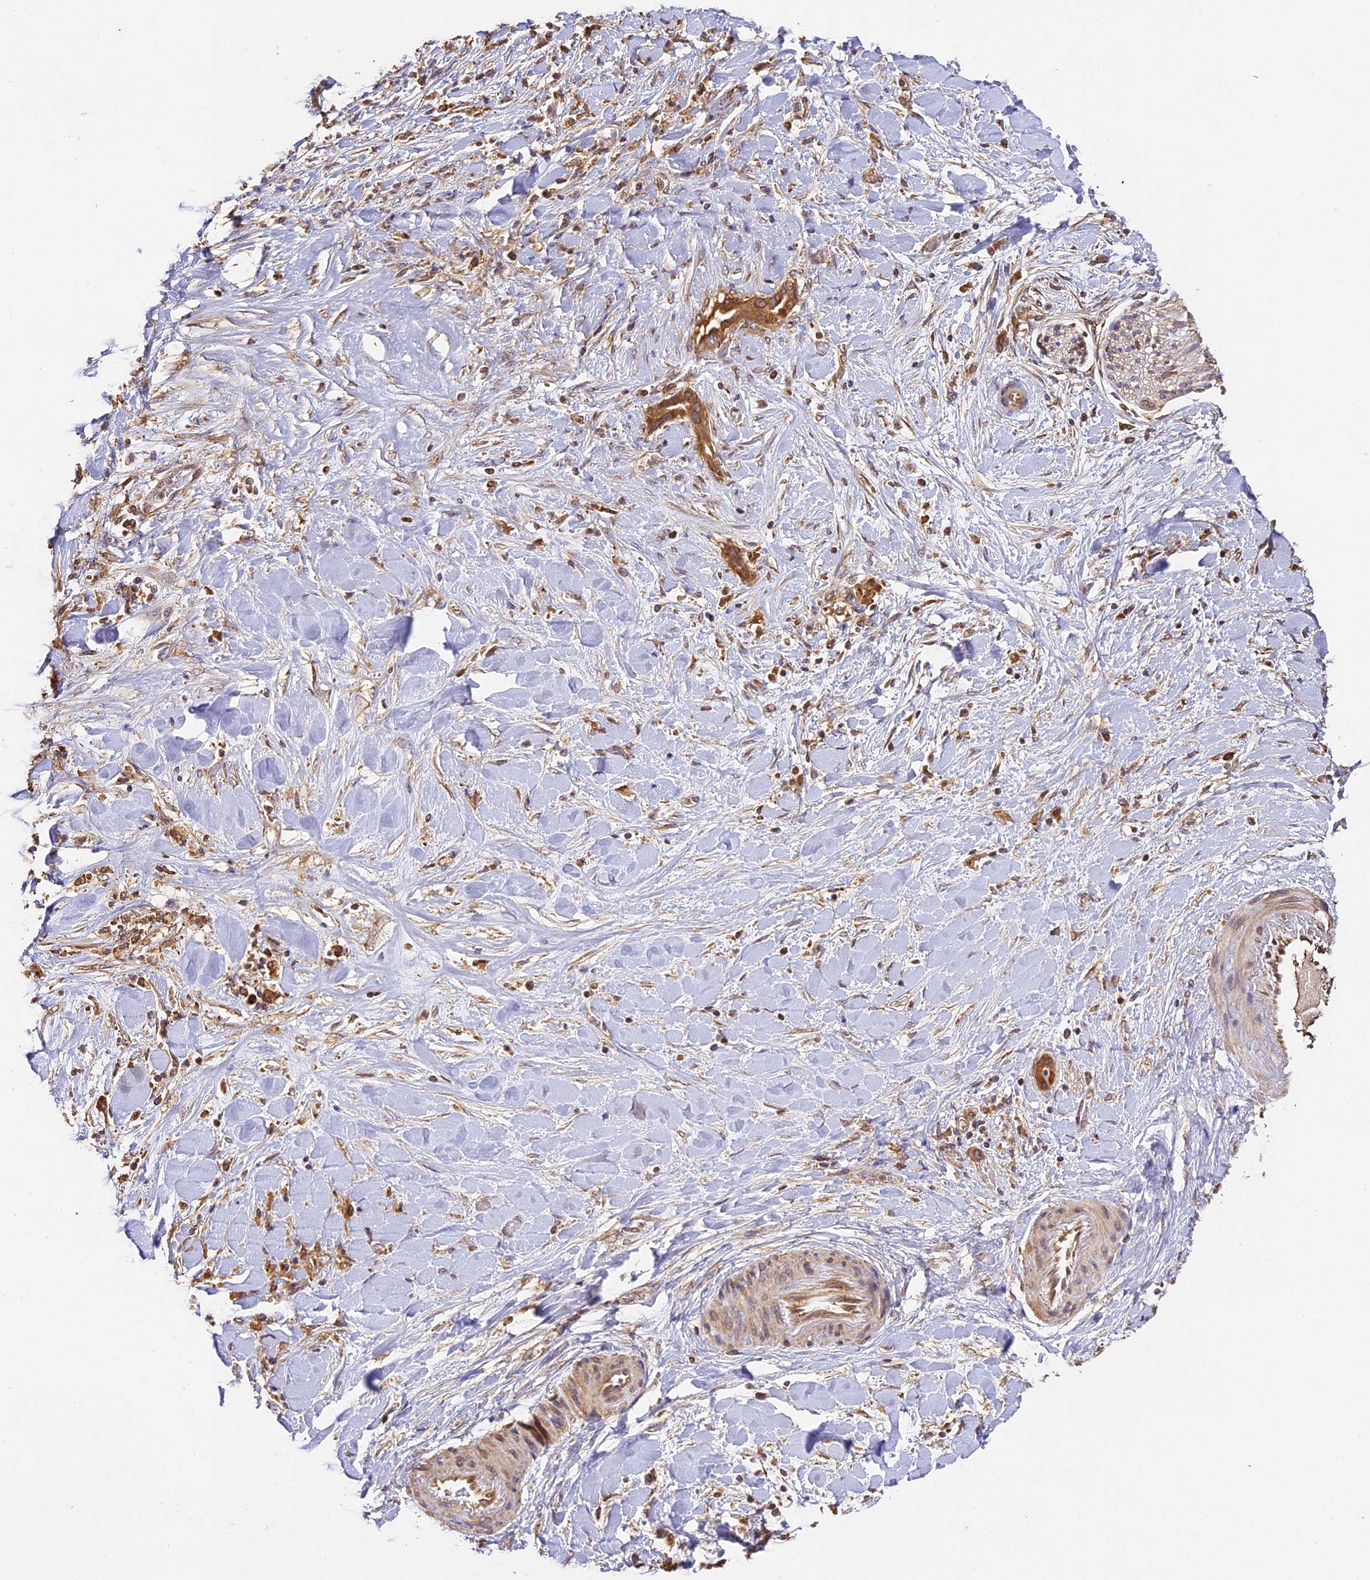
{"staining": {"intensity": "moderate", "quantity": ">75%", "location": "cytoplasmic/membranous"}, "tissue": "liver cancer", "cell_type": "Tumor cells", "image_type": "cancer", "snomed": [{"axis": "morphology", "description": "Cholangiocarcinoma"}, {"axis": "topography", "description": "Liver"}], "caption": "A medium amount of moderate cytoplasmic/membranous expression is appreciated in about >75% of tumor cells in cholangiocarcinoma (liver) tissue.", "gene": "BRAP", "patient": {"sex": "female", "age": 54}}